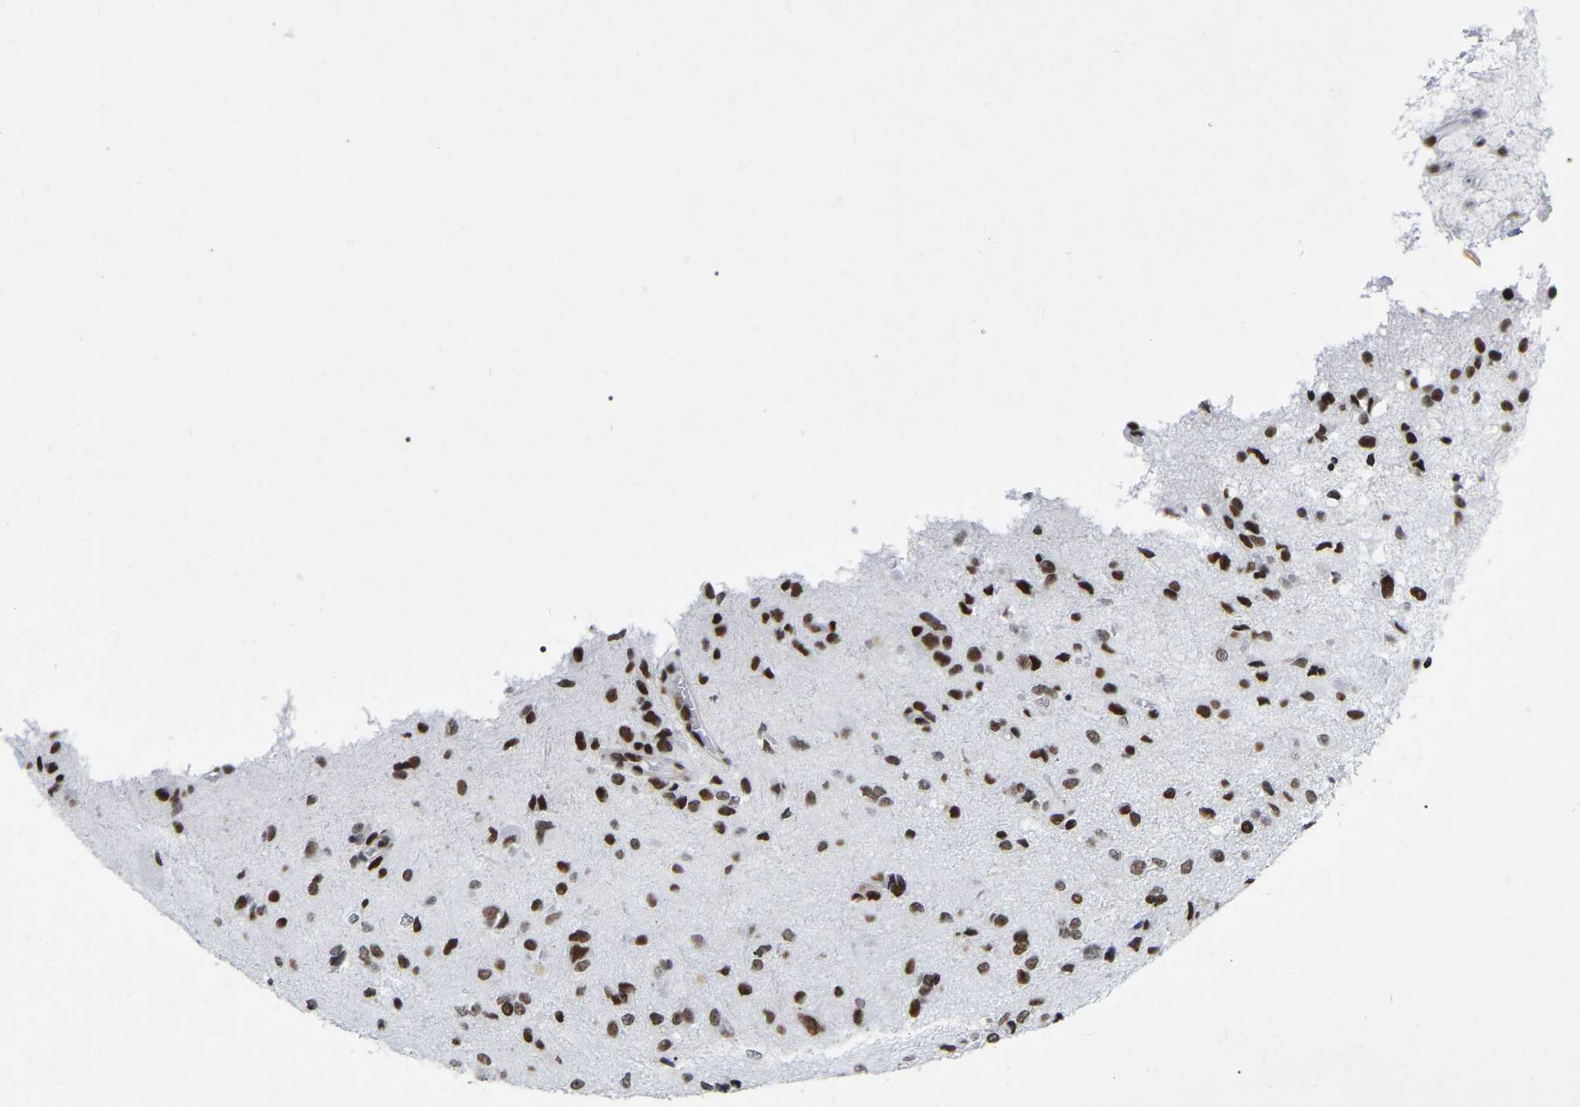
{"staining": {"intensity": "strong", "quantity": ">75%", "location": "nuclear"}, "tissue": "glioma", "cell_type": "Tumor cells", "image_type": "cancer", "snomed": [{"axis": "morphology", "description": "Glioma, malignant, High grade"}, {"axis": "topography", "description": "Brain"}], "caption": "DAB immunohistochemical staining of malignant high-grade glioma exhibits strong nuclear protein staining in approximately >75% of tumor cells. (brown staining indicates protein expression, while blue staining denotes nuclei).", "gene": "PRCC", "patient": {"sex": "female", "age": 59}}